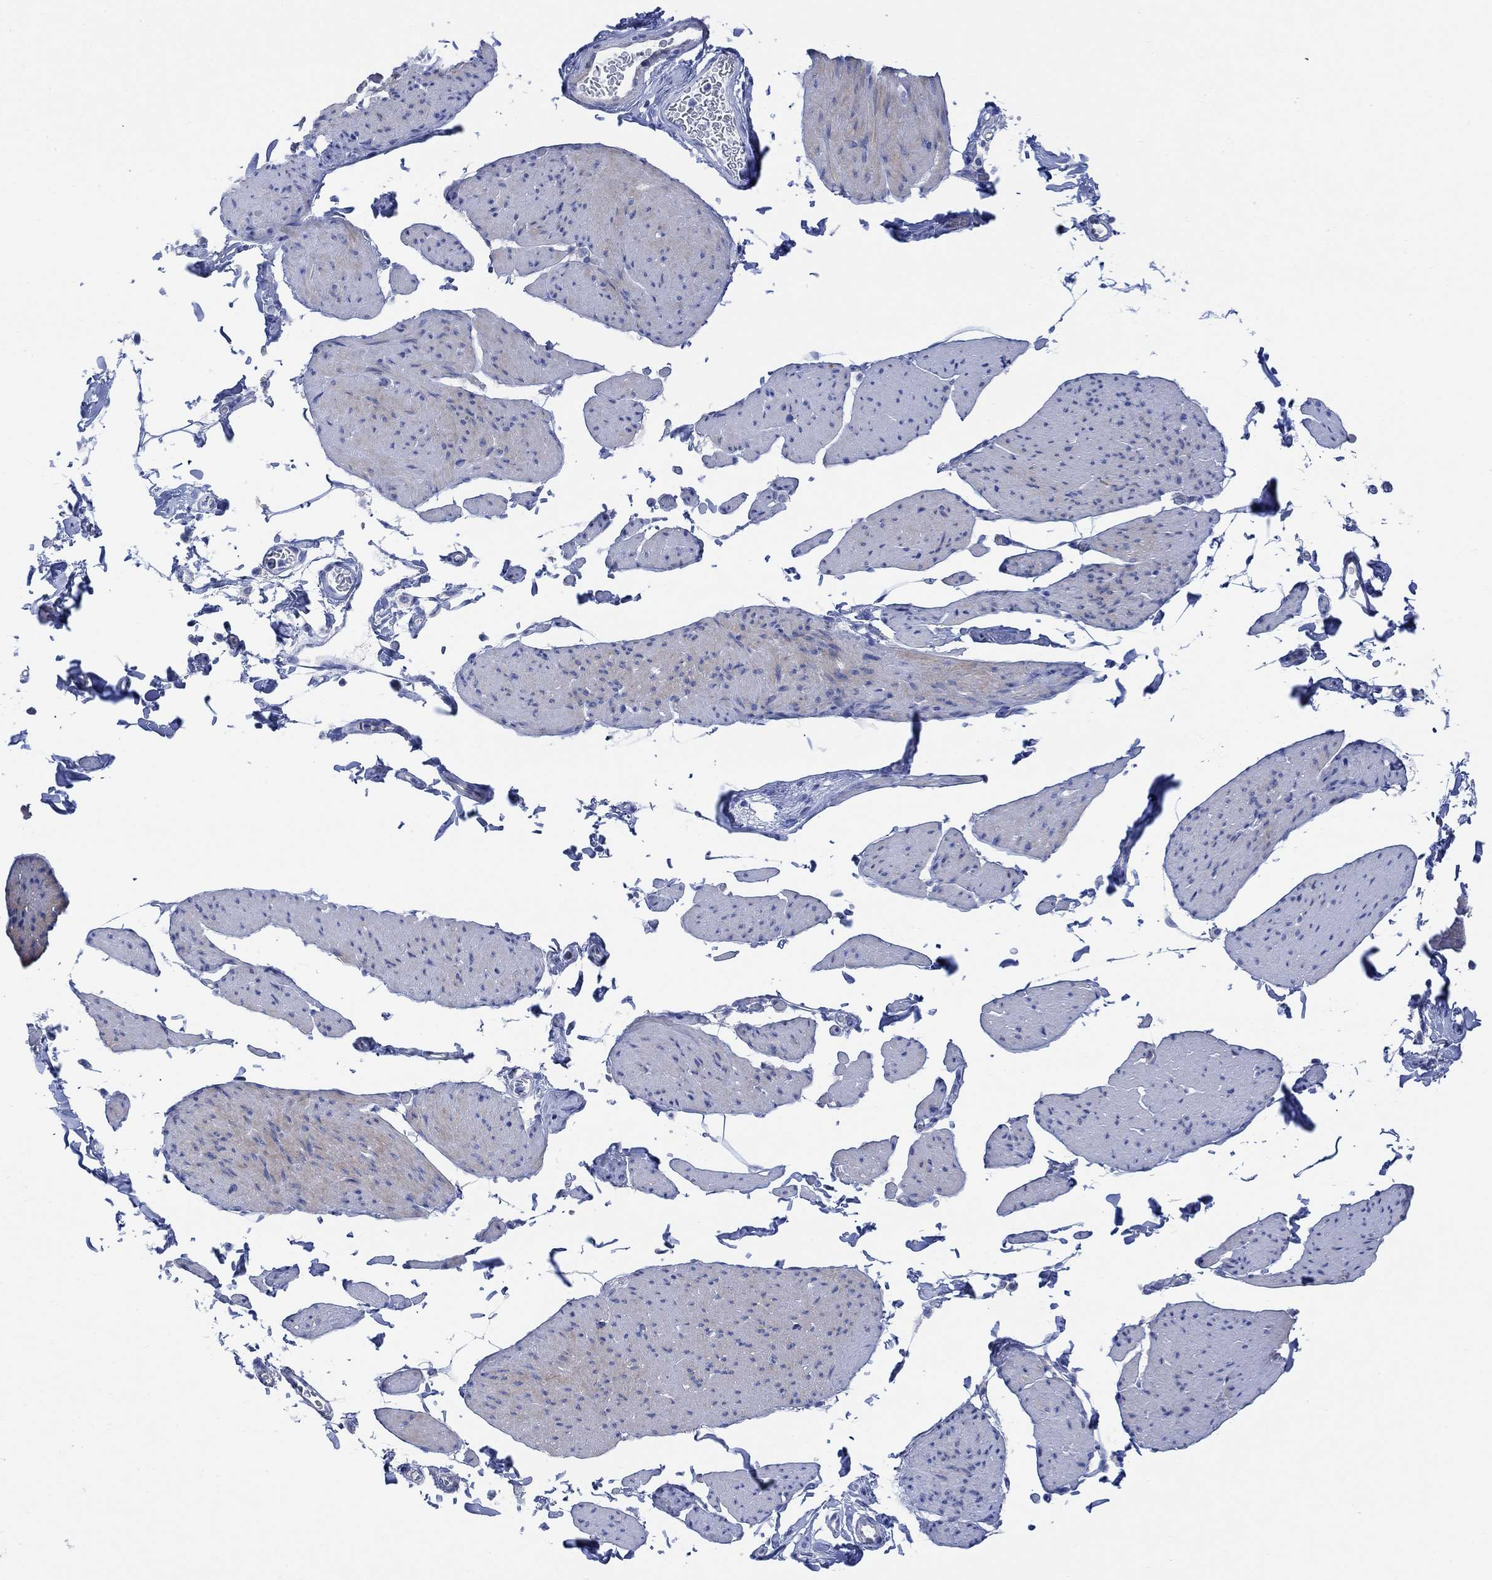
{"staining": {"intensity": "negative", "quantity": "none", "location": "none"}, "tissue": "smooth muscle", "cell_type": "Smooth muscle cells", "image_type": "normal", "snomed": [{"axis": "morphology", "description": "Normal tissue, NOS"}, {"axis": "topography", "description": "Adipose tissue"}, {"axis": "topography", "description": "Smooth muscle"}, {"axis": "topography", "description": "Peripheral nerve tissue"}], "caption": "IHC of benign smooth muscle shows no expression in smooth muscle cells. (Stains: DAB immunohistochemistry (IHC) with hematoxylin counter stain, Microscopy: brightfield microscopy at high magnification).", "gene": "TLDC2", "patient": {"sex": "male", "age": 83}}